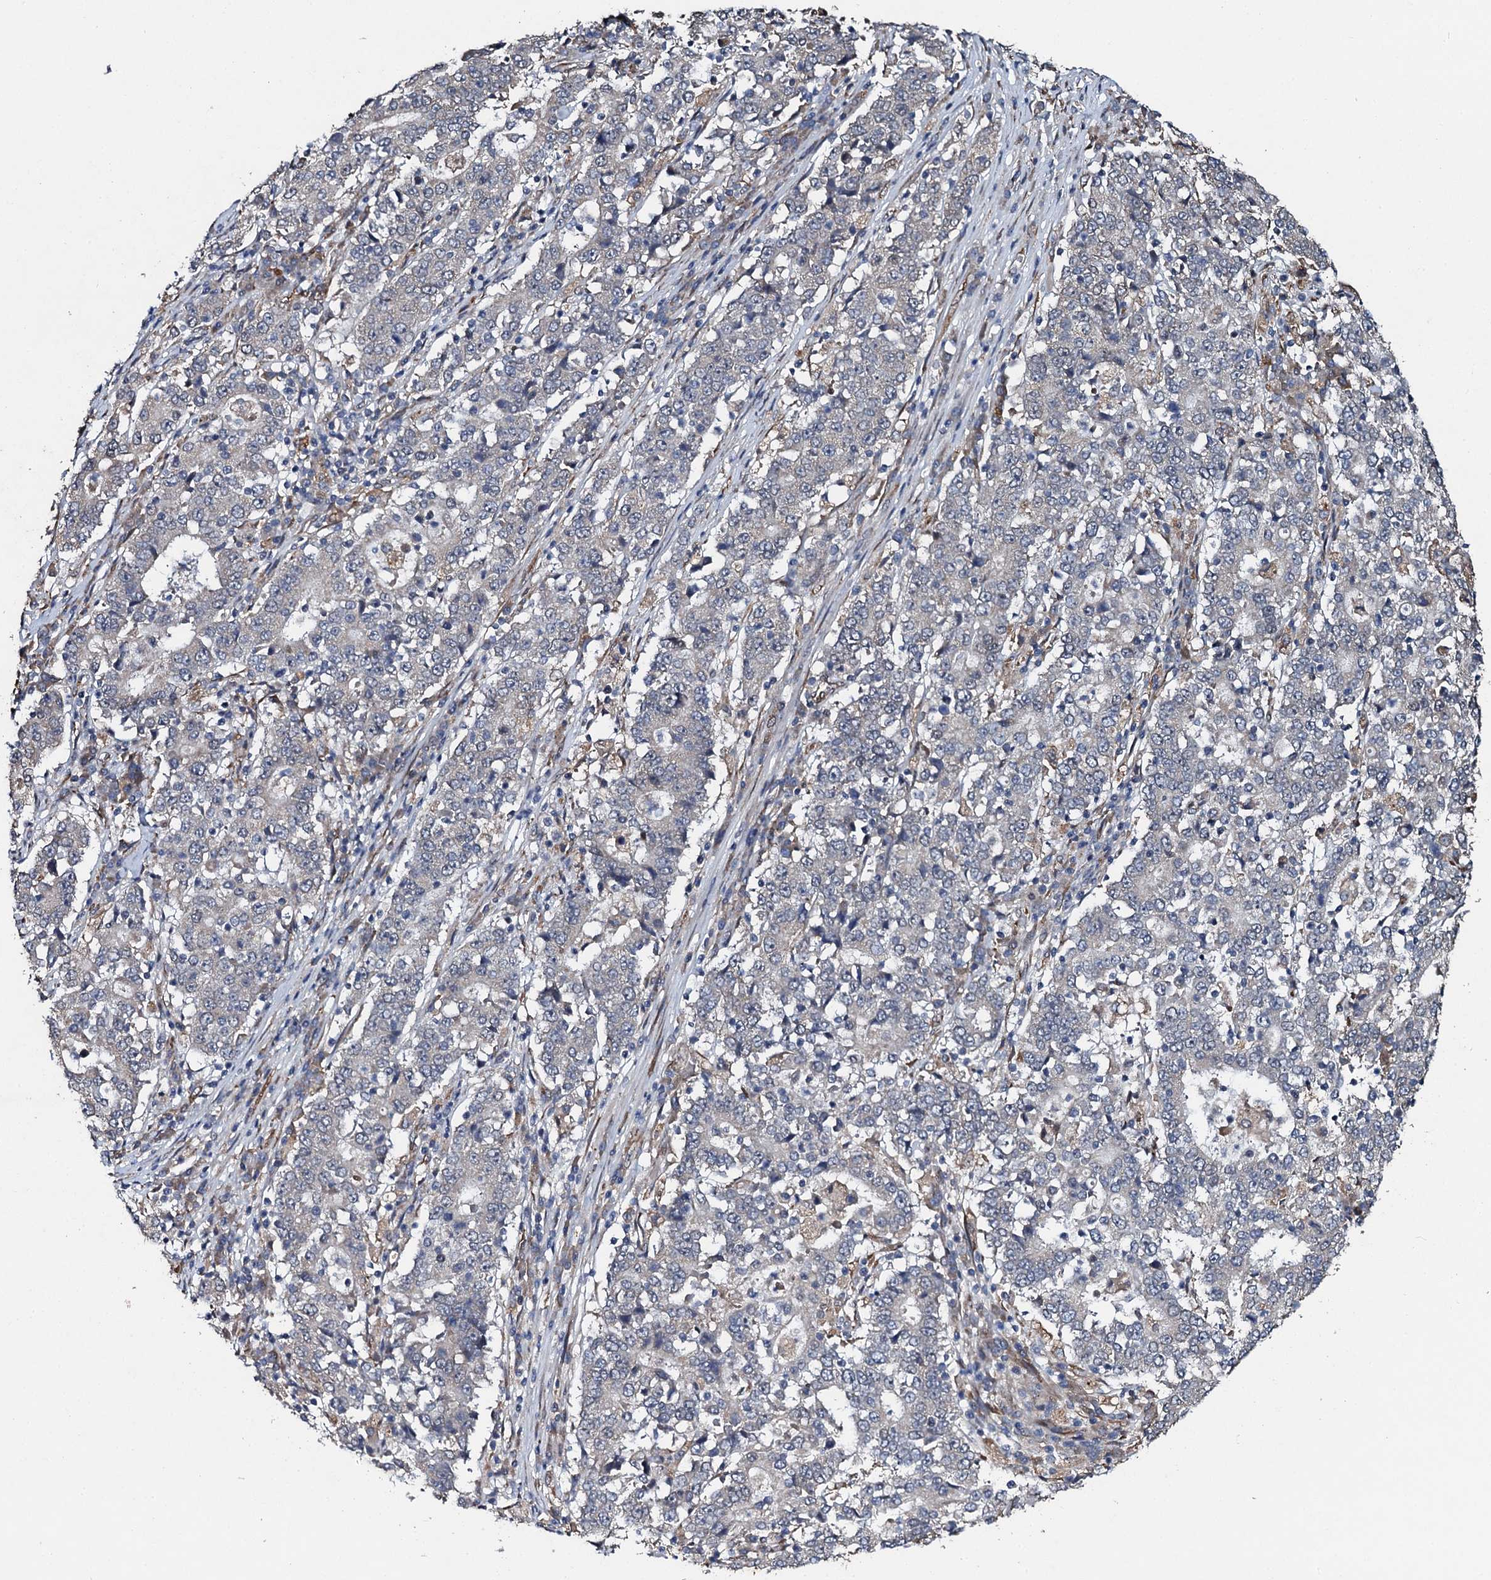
{"staining": {"intensity": "negative", "quantity": "none", "location": "none"}, "tissue": "stomach cancer", "cell_type": "Tumor cells", "image_type": "cancer", "snomed": [{"axis": "morphology", "description": "Adenocarcinoma, NOS"}, {"axis": "topography", "description": "Stomach"}], "caption": "Stomach cancer was stained to show a protein in brown. There is no significant staining in tumor cells. (Stains: DAB (3,3'-diaminobenzidine) IHC with hematoxylin counter stain, Microscopy: brightfield microscopy at high magnification).", "gene": "ADAMTS10", "patient": {"sex": "male", "age": 59}}